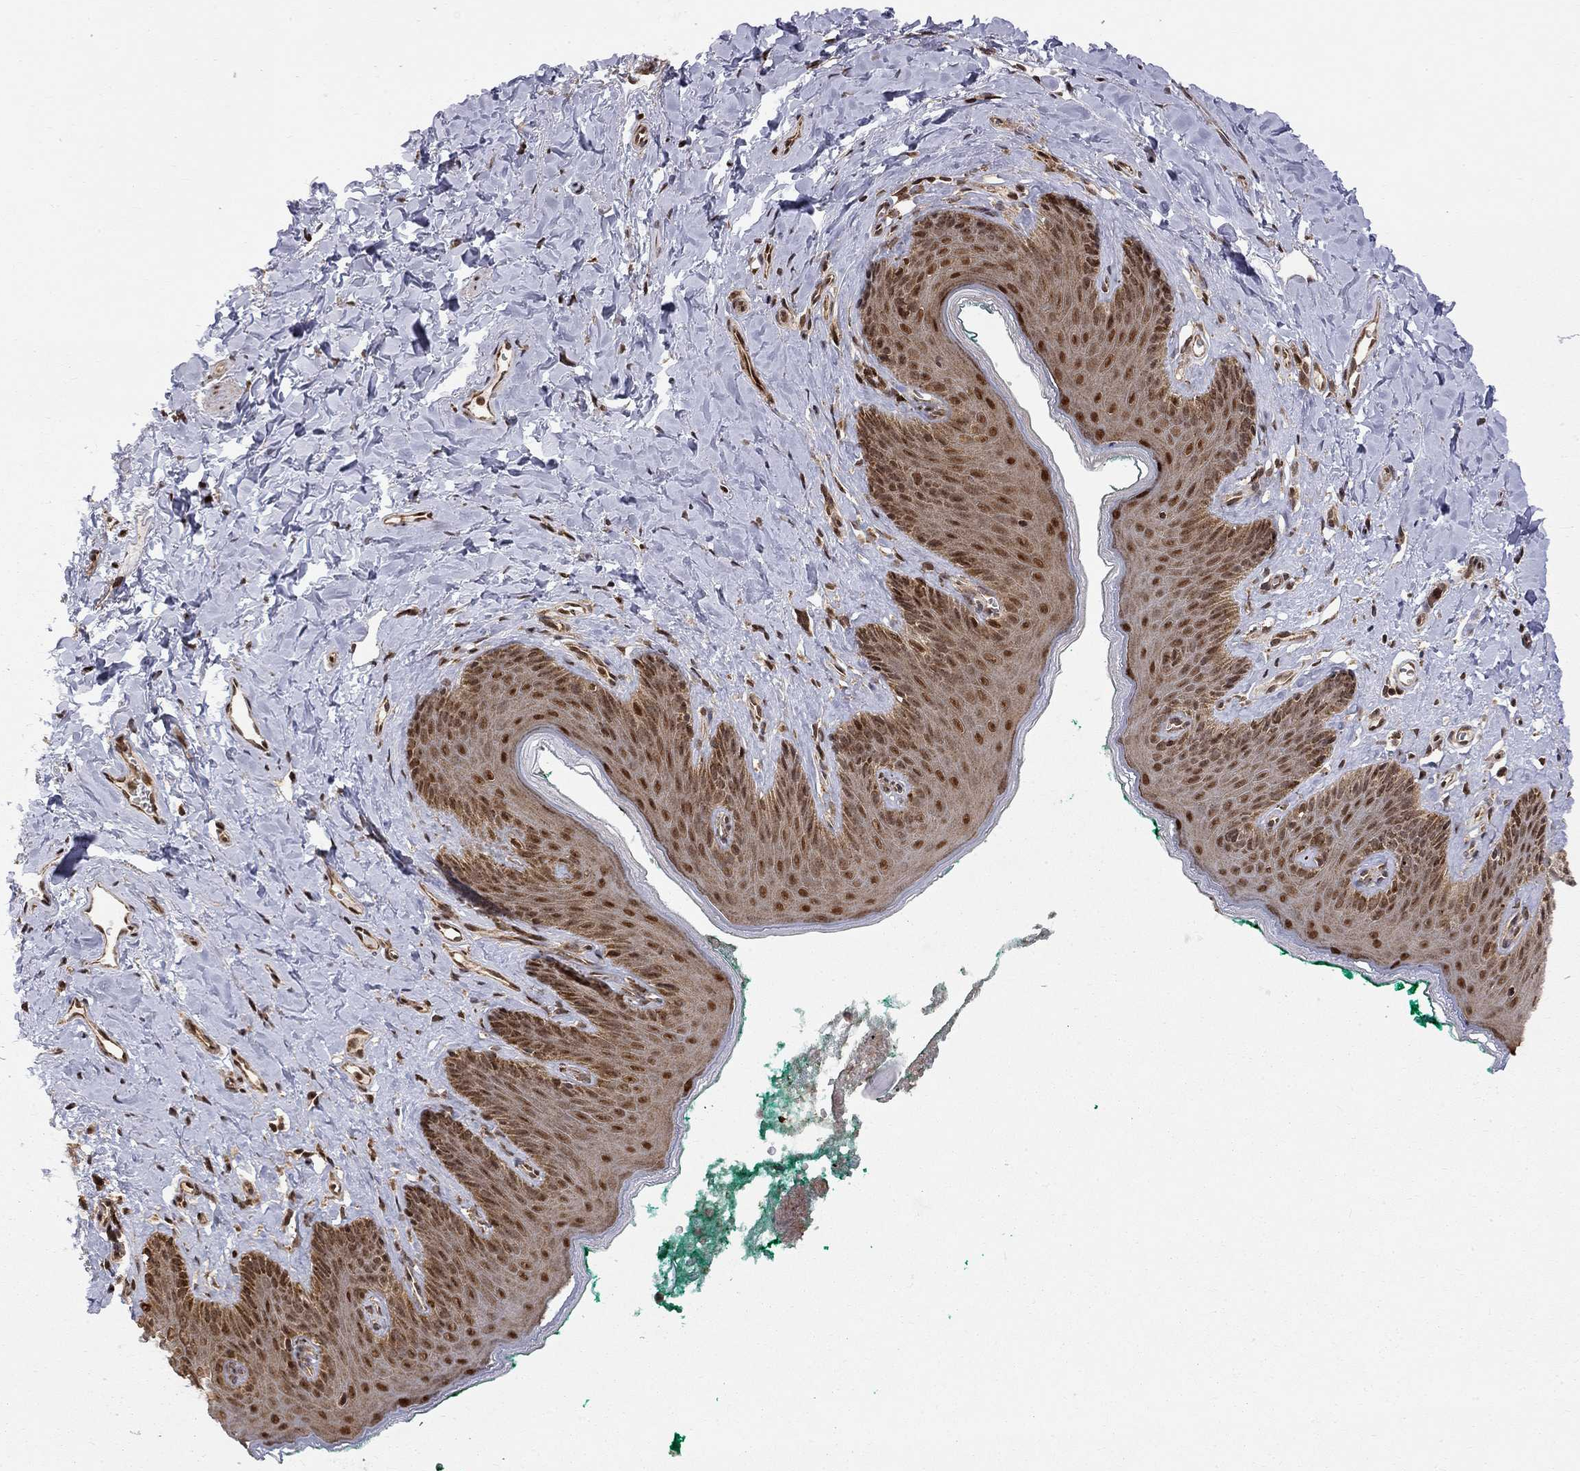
{"staining": {"intensity": "strong", "quantity": ">75%", "location": "nuclear"}, "tissue": "skin", "cell_type": "Epidermal cells", "image_type": "normal", "snomed": [{"axis": "morphology", "description": "Normal tissue, NOS"}, {"axis": "topography", "description": "Vulva"}], "caption": "DAB (3,3'-diaminobenzidine) immunohistochemical staining of normal skin exhibits strong nuclear protein staining in about >75% of epidermal cells. (DAB IHC with brightfield microscopy, high magnification).", "gene": "ELOB", "patient": {"sex": "female", "age": 66}}